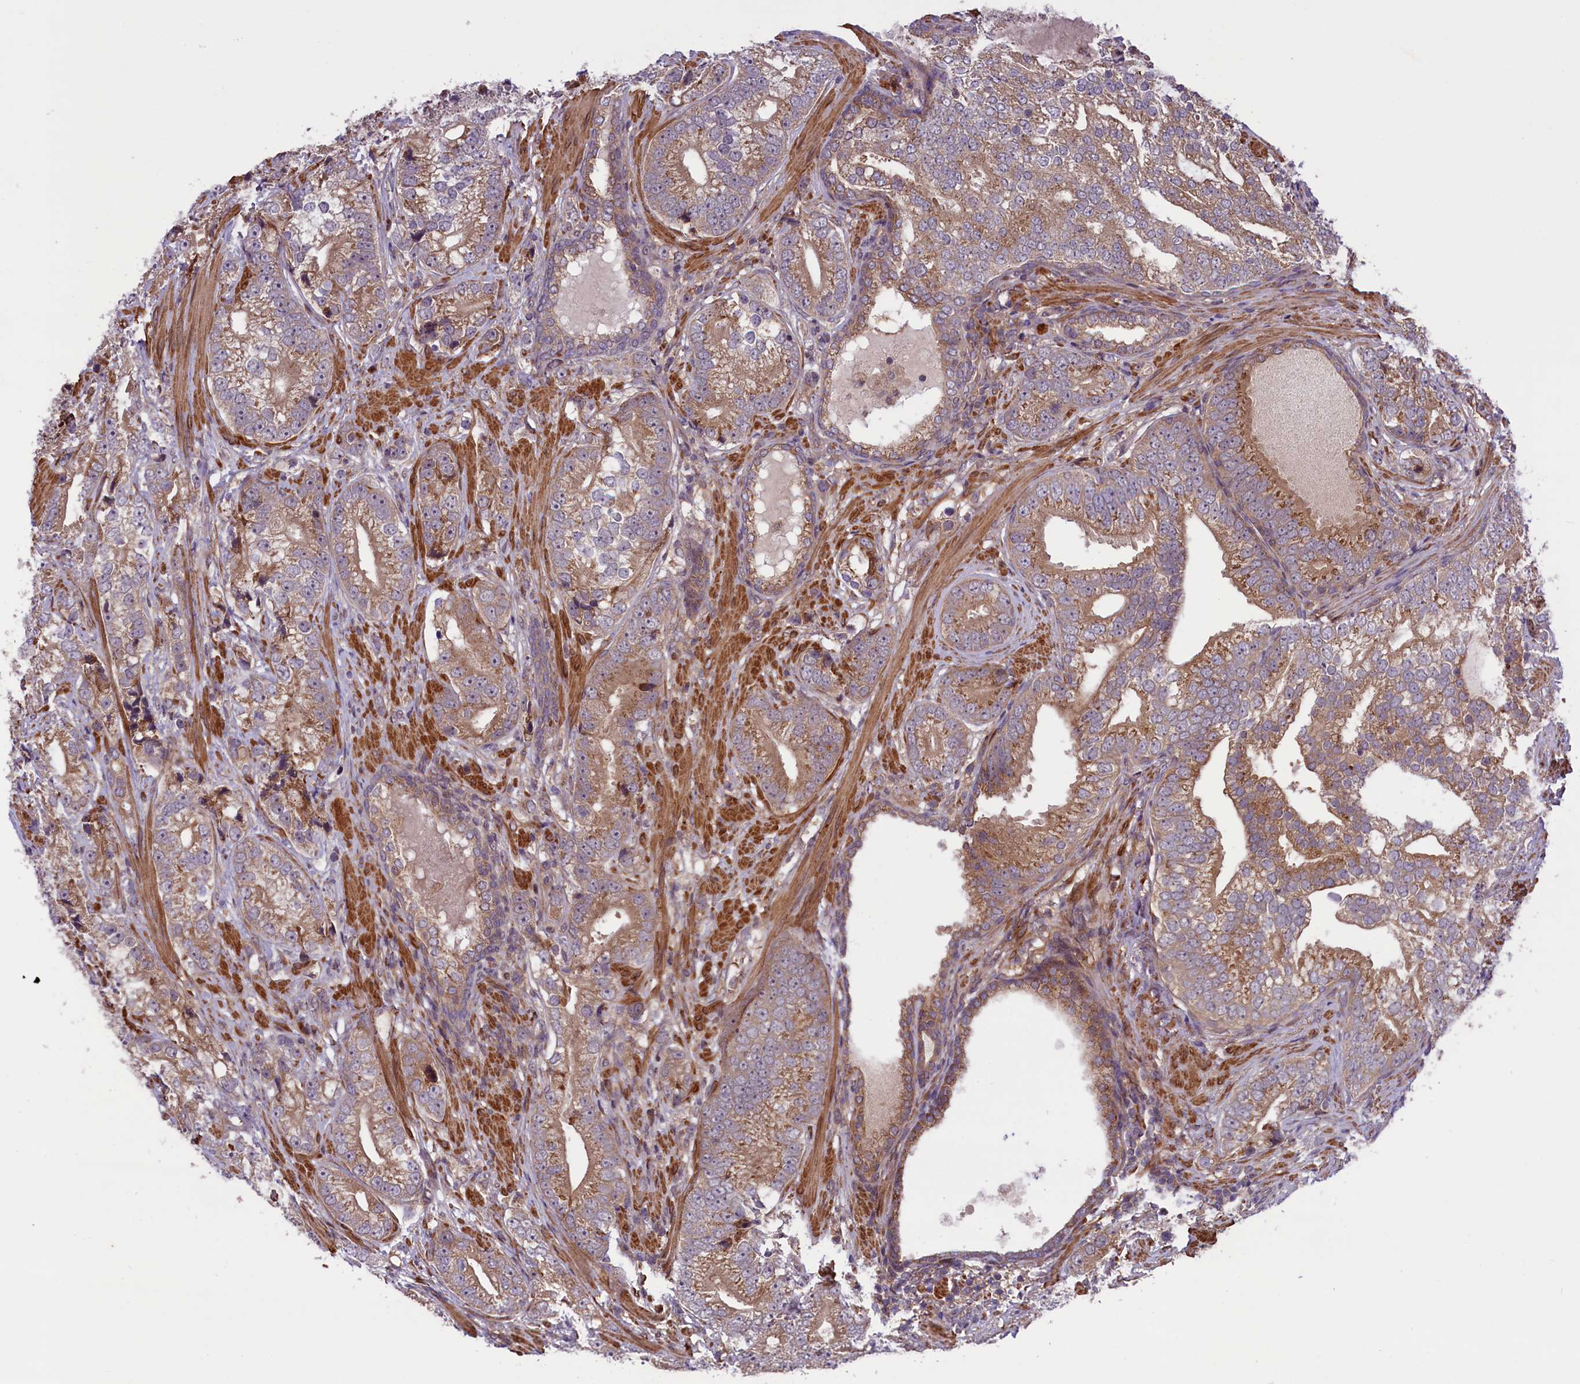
{"staining": {"intensity": "moderate", "quantity": ">75%", "location": "cytoplasmic/membranous"}, "tissue": "prostate cancer", "cell_type": "Tumor cells", "image_type": "cancer", "snomed": [{"axis": "morphology", "description": "Adenocarcinoma, High grade"}, {"axis": "topography", "description": "Prostate"}], "caption": "This histopathology image reveals IHC staining of prostate cancer, with medium moderate cytoplasmic/membranous positivity in approximately >75% of tumor cells.", "gene": "HDAC5", "patient": {"sex": "male", "age": 75}}